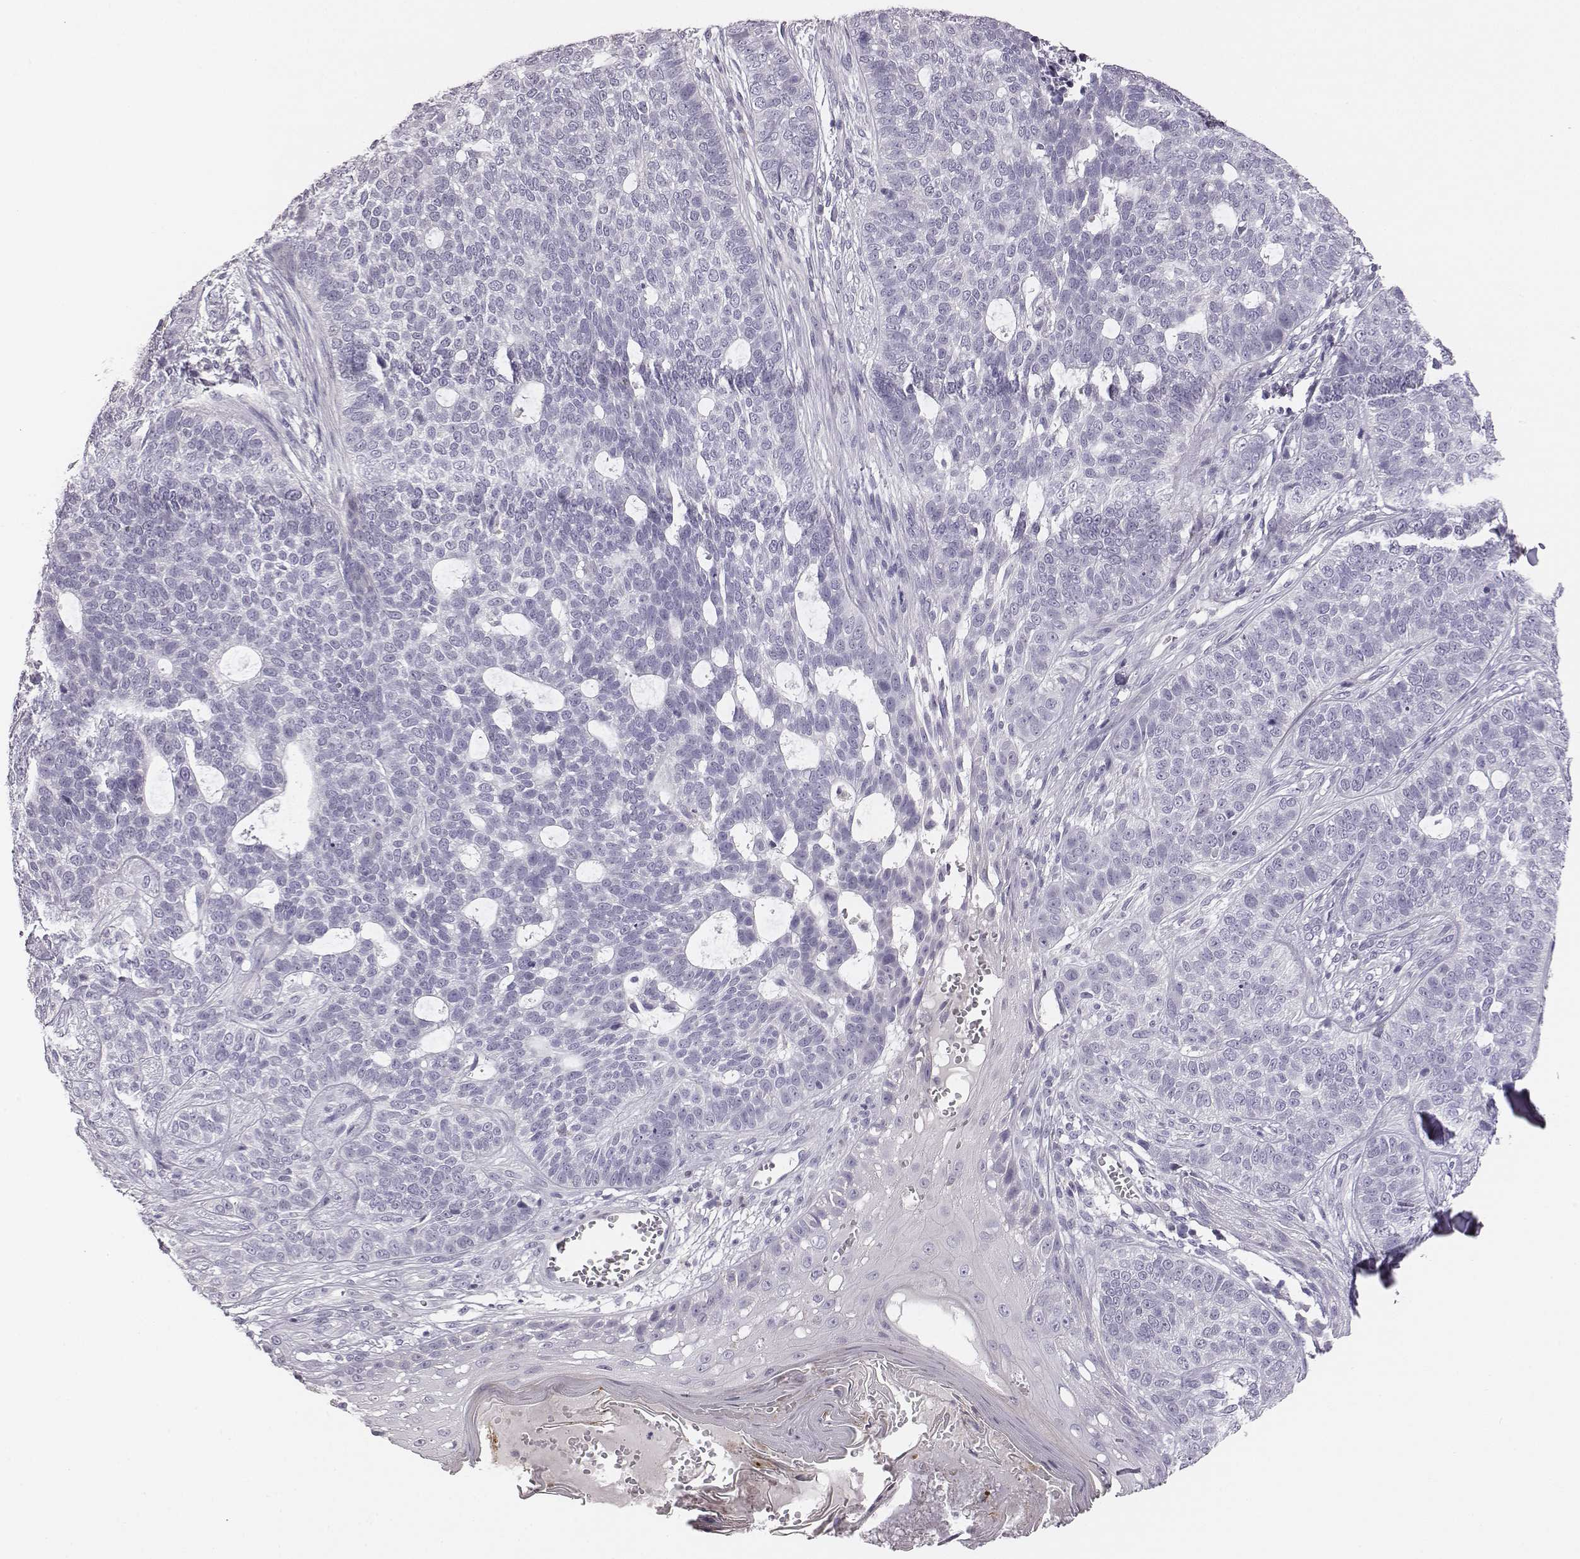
{"staining": {"intensity": "negative", "quantity": "none", "location": "none"}, "tissue": "skin cancer", "cell_type": "Tumor cells", "image_type": "cancer", "snomed": [{"axis": "morphology", "description": "Basal cell carcinoma"}, {"axis": "topography", "description": "Skin"}], "caption": "IHC micrograph of skin basal cell carcinoma stained for a protein (brown), which shows no expression in tumor cells.", "gene": "ADAM7", "patient": {"sex": "female", "age": 69}}